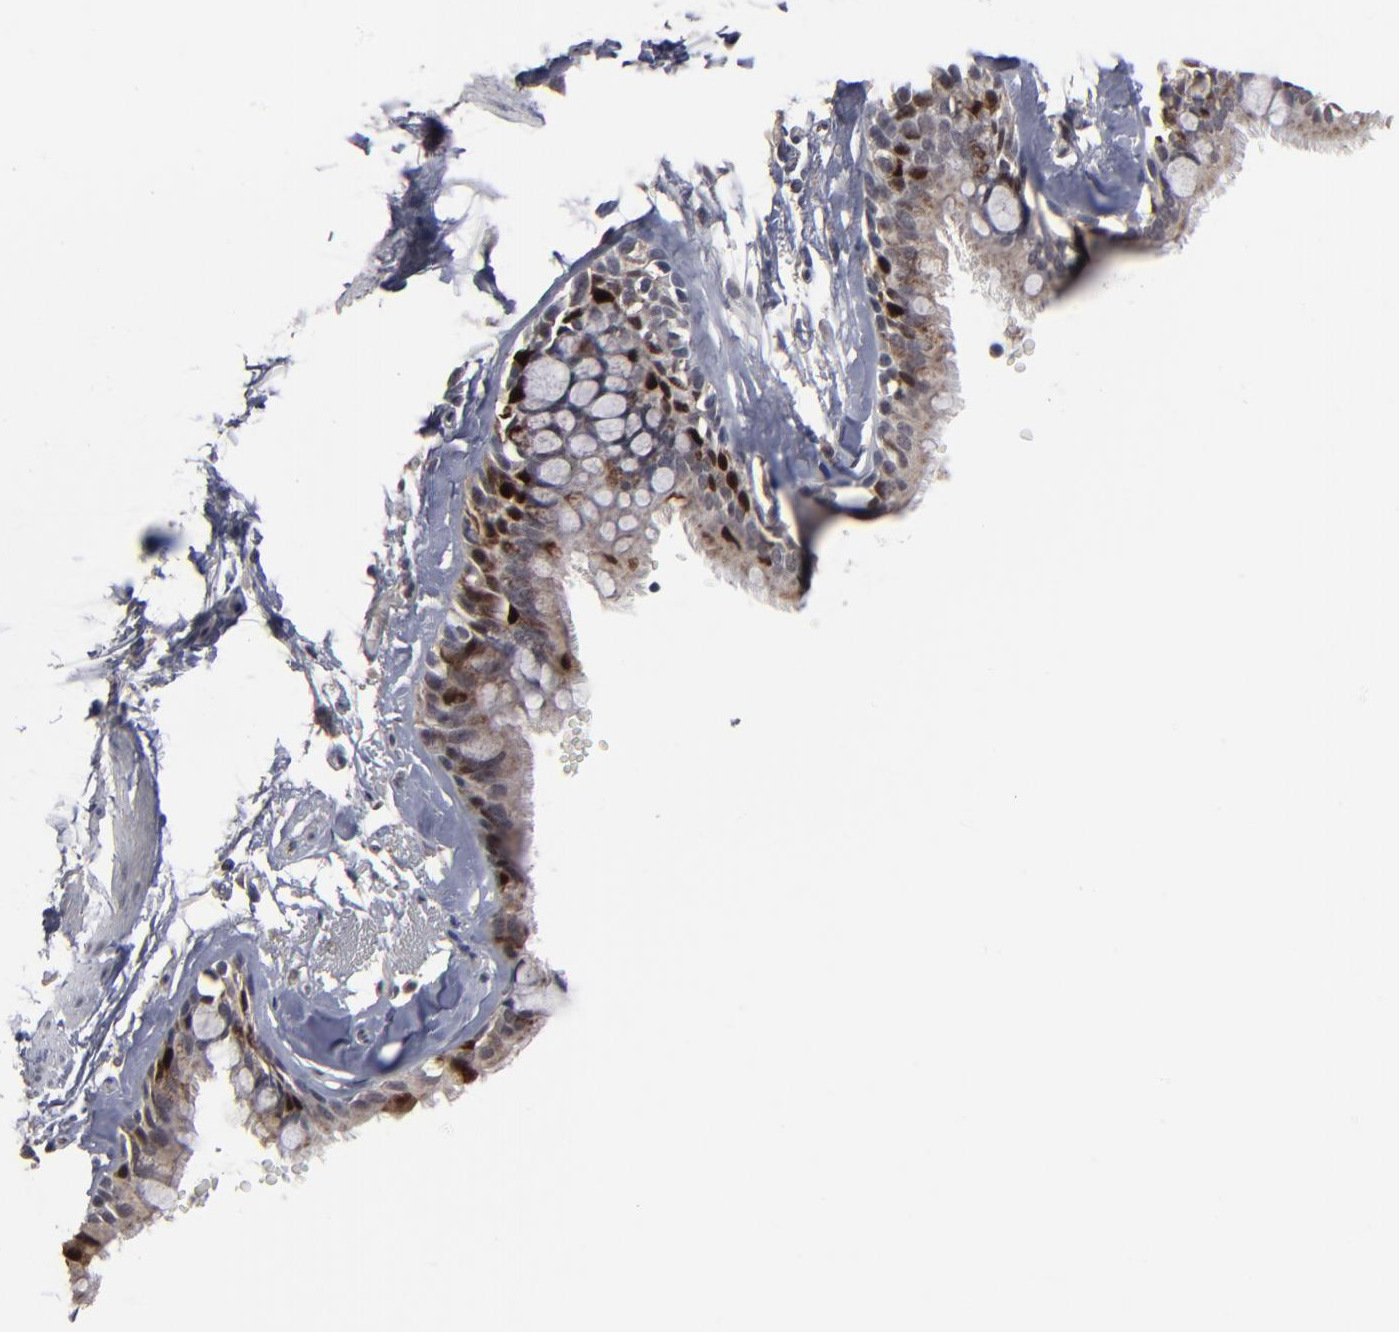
{"staining": {"intensity": "strong", "quantity": "<25%", "location": "cytoplasmic/membranous,nuclear"}, "tissue": "bronchus", "cell_type": "Respiratory epithelial cells", "image_type": "normal", "snomed": [{"axis": "morphology", "description": "Normal tissue, NOS"}, {"axis": "topography", "description": "Bronchus"}, {"axis": "topography", "description": "Lung"}], "caption": "Immunohistochemistry staining of normal bronchus, which reveals medium levels of strong cytoplasmic/membranous,nuclear expression in about <25% of respiratory epithelial cells indicating strong cytoplasmic/membranous,nuclear protein positivity. The staining was performed using DAB (3,3'-diaminobenzidine) (brown) for protein detection and nuclei were counterstained in hematoxylin (blue).", "gene": "SLC22A17", "patient": {"sex": "female", "age": 56}}